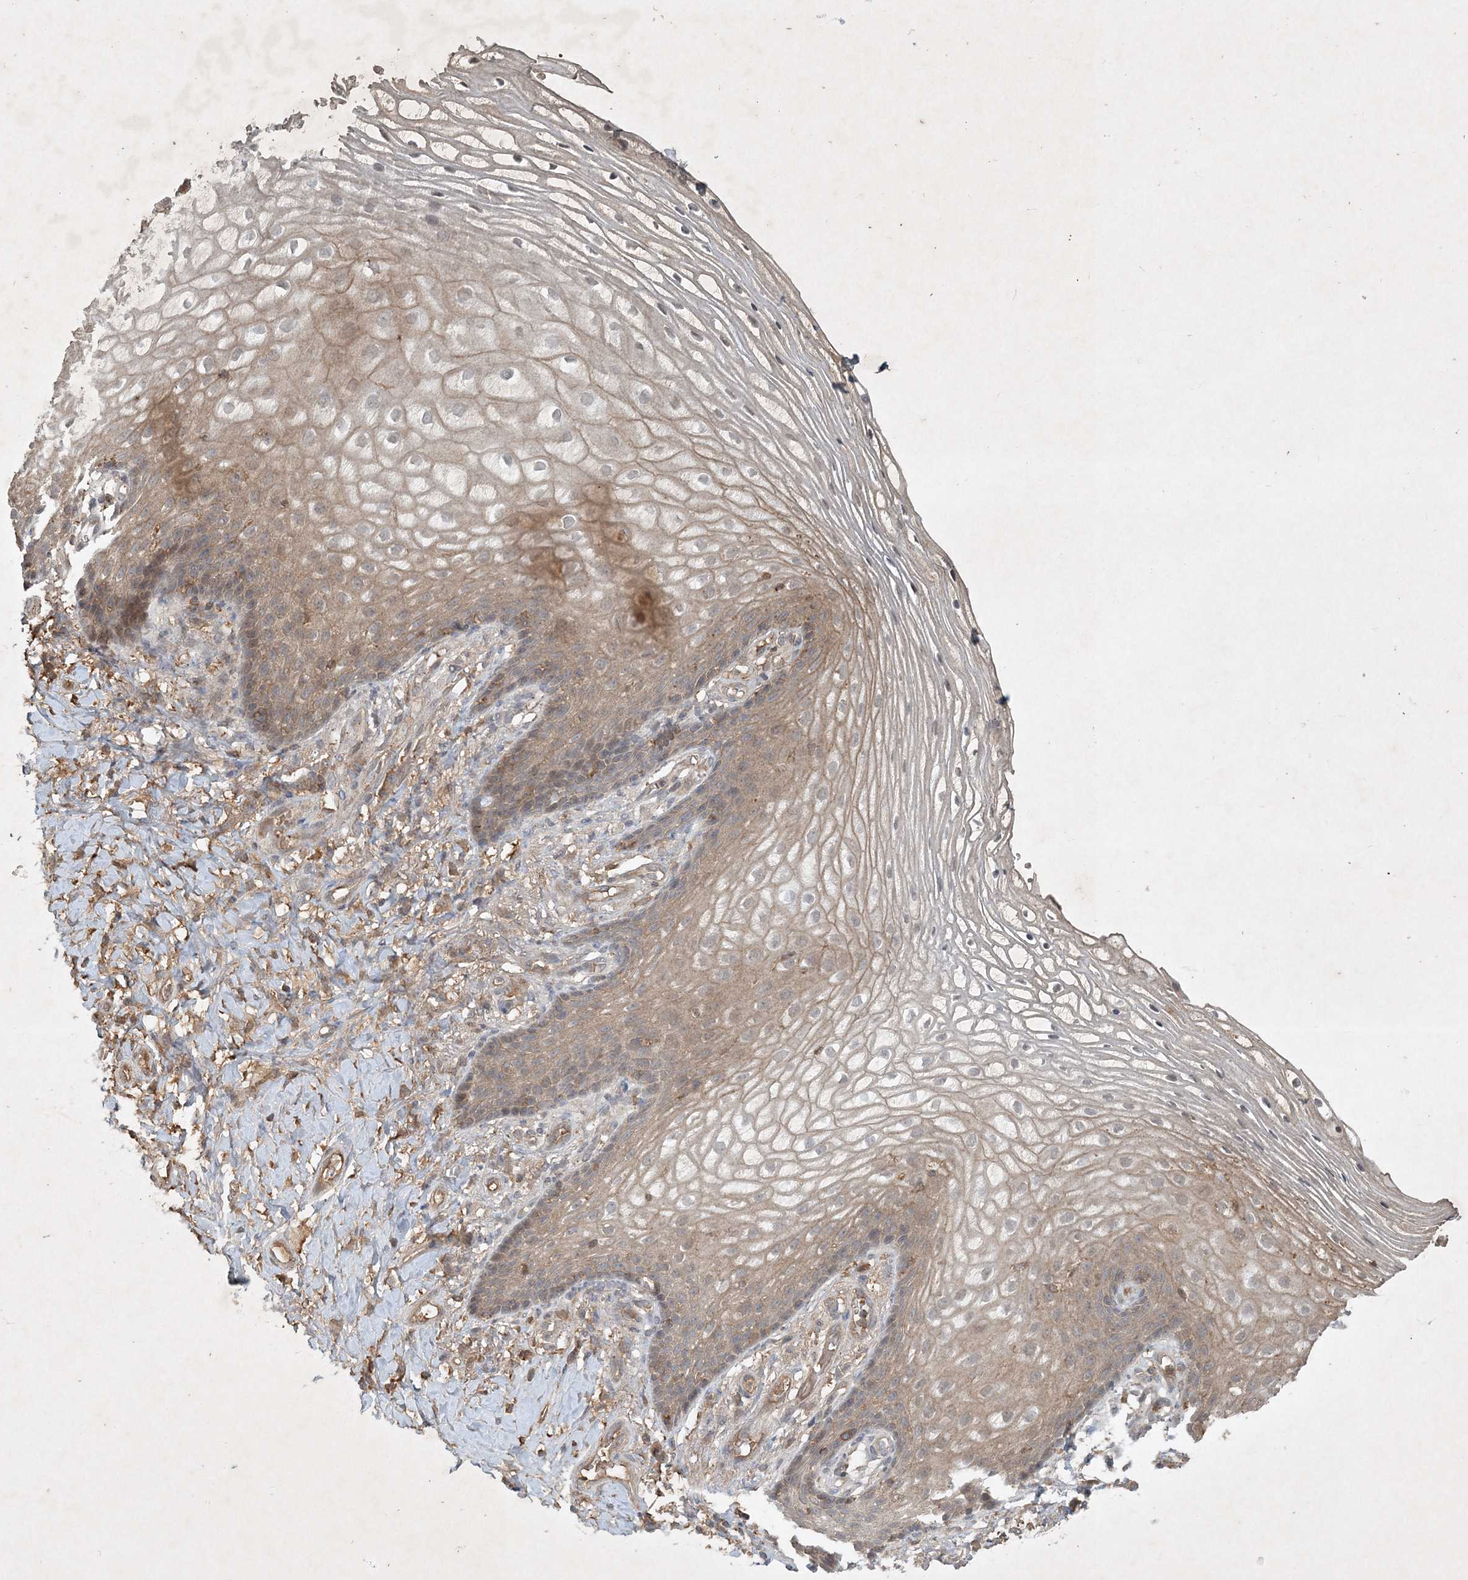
{"staining": {"intensity": "weak", "quantity": "25%-75%", "location": "cytoplasmic/membranous"}, "tissue": "vagina", "cell_type": "Squamous epithelial cells", "image_type": "normal", "snomed": [{"axis": "morphology", "description": "Normal tissue, NOS"}, {"axis": "topography", "description": "Vagina"}], "caption": "A photomicrograph of vagina stained for a protein exhibits weak cytoplasmic/membranous brown staining in squamous epithelial cells. Nuclei are stained in blue.", "gene": "TNFAIP6", "patient": {"sex": "female", "age": 60}}